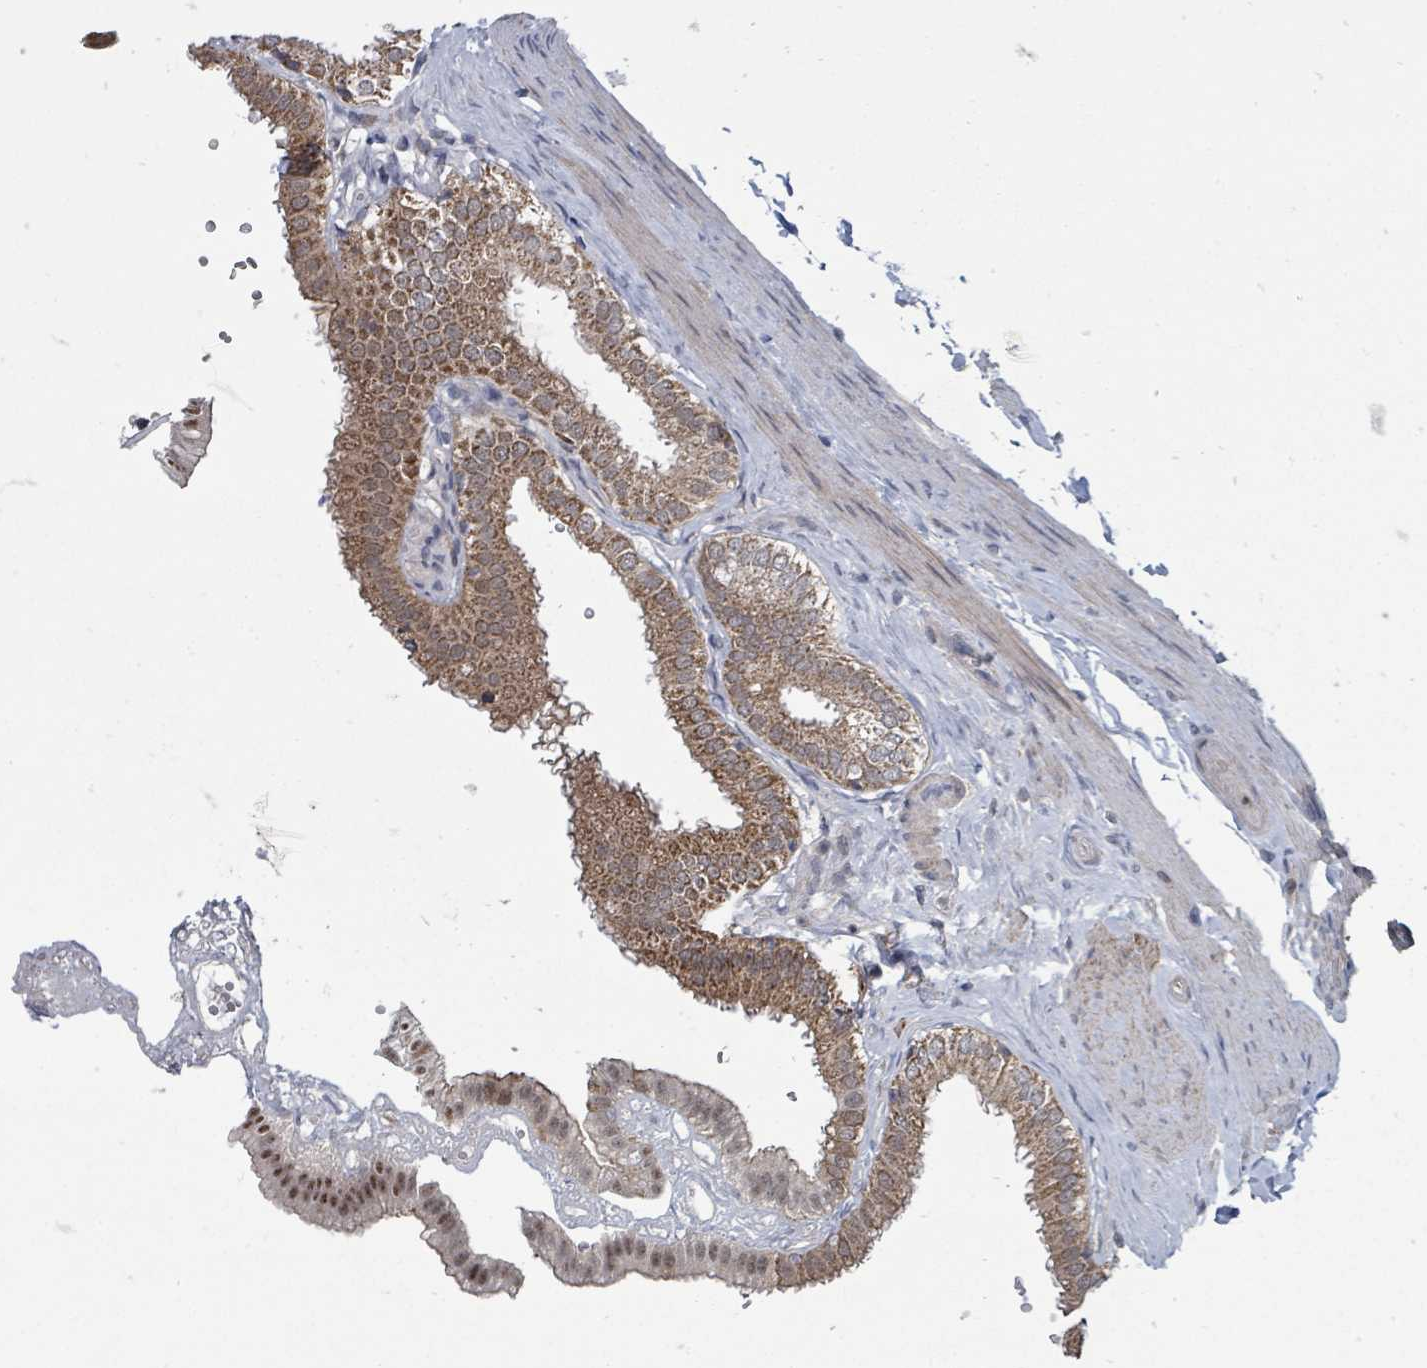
{"staining": {"intensity": "moderate", "quantity": ">75%", "location": "cytoplasmic/membranous,nuclear"}, "tissue": "gallbladder", "cell_type": "Glandular cells", "image_type": "normal", "snomed": [{"axis": "morphology", "description": "Normal tissue, NOS"}, {"axis": "topography", "description": "Gallbladder"}], "caption": "The image demonstrates immunohistochemical staining of normal gallbladder. There is moderate cytoplasmic/membranous,nuclear expression is seen in about >75% of glandular cells.", "gene": "MAGOHB", "patient": {"sex": "female", "age": 61}}